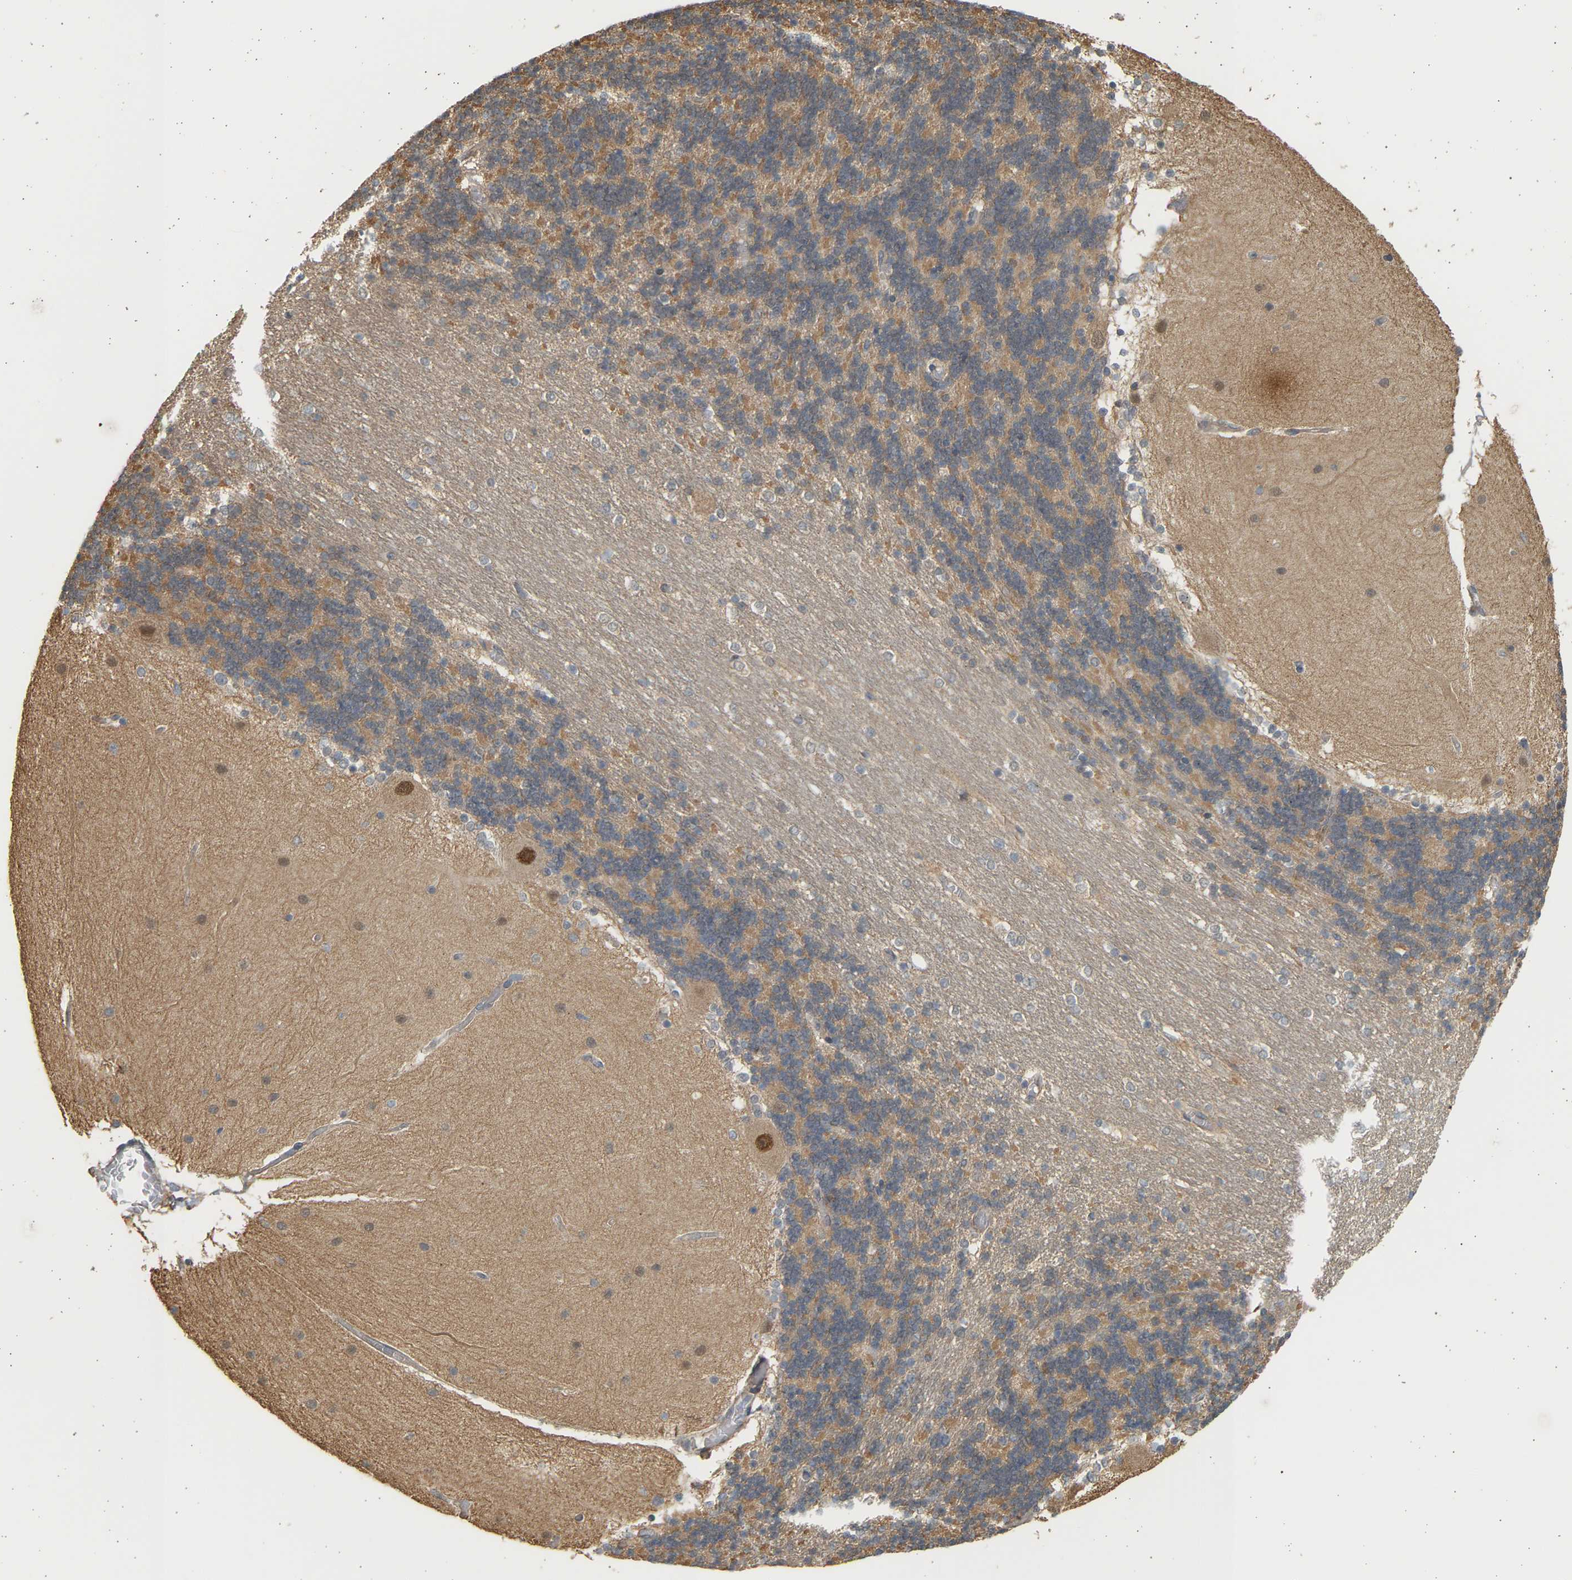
{"staining": {"intensity": "moderate", "quantity": ">75%", "location": "cytoplasmic/membranous"}, "tissue": "cerebellum", "cell_type": "Cells in granular layer", "image_type": "normal", "snomed": [{"axis": "morphology", "description": "Normal tissue, NOS"}, {"axis": "topography", "description": "Cerebellum"}], "caption": "IHC staining of normal cerebellum, which reveals medium levels of moderate cytoplasmic/membranous expression in approximately >75% of cells in granular layer indicating moderate cytoplasmic/membranous protein positivity. The staining was performed using DAB (brown) for protein detection and nuclei were counterstained in hematoxylin (blue).", "gene": "B4GALT6", "patient": {"sex": "female", "age": 54}}